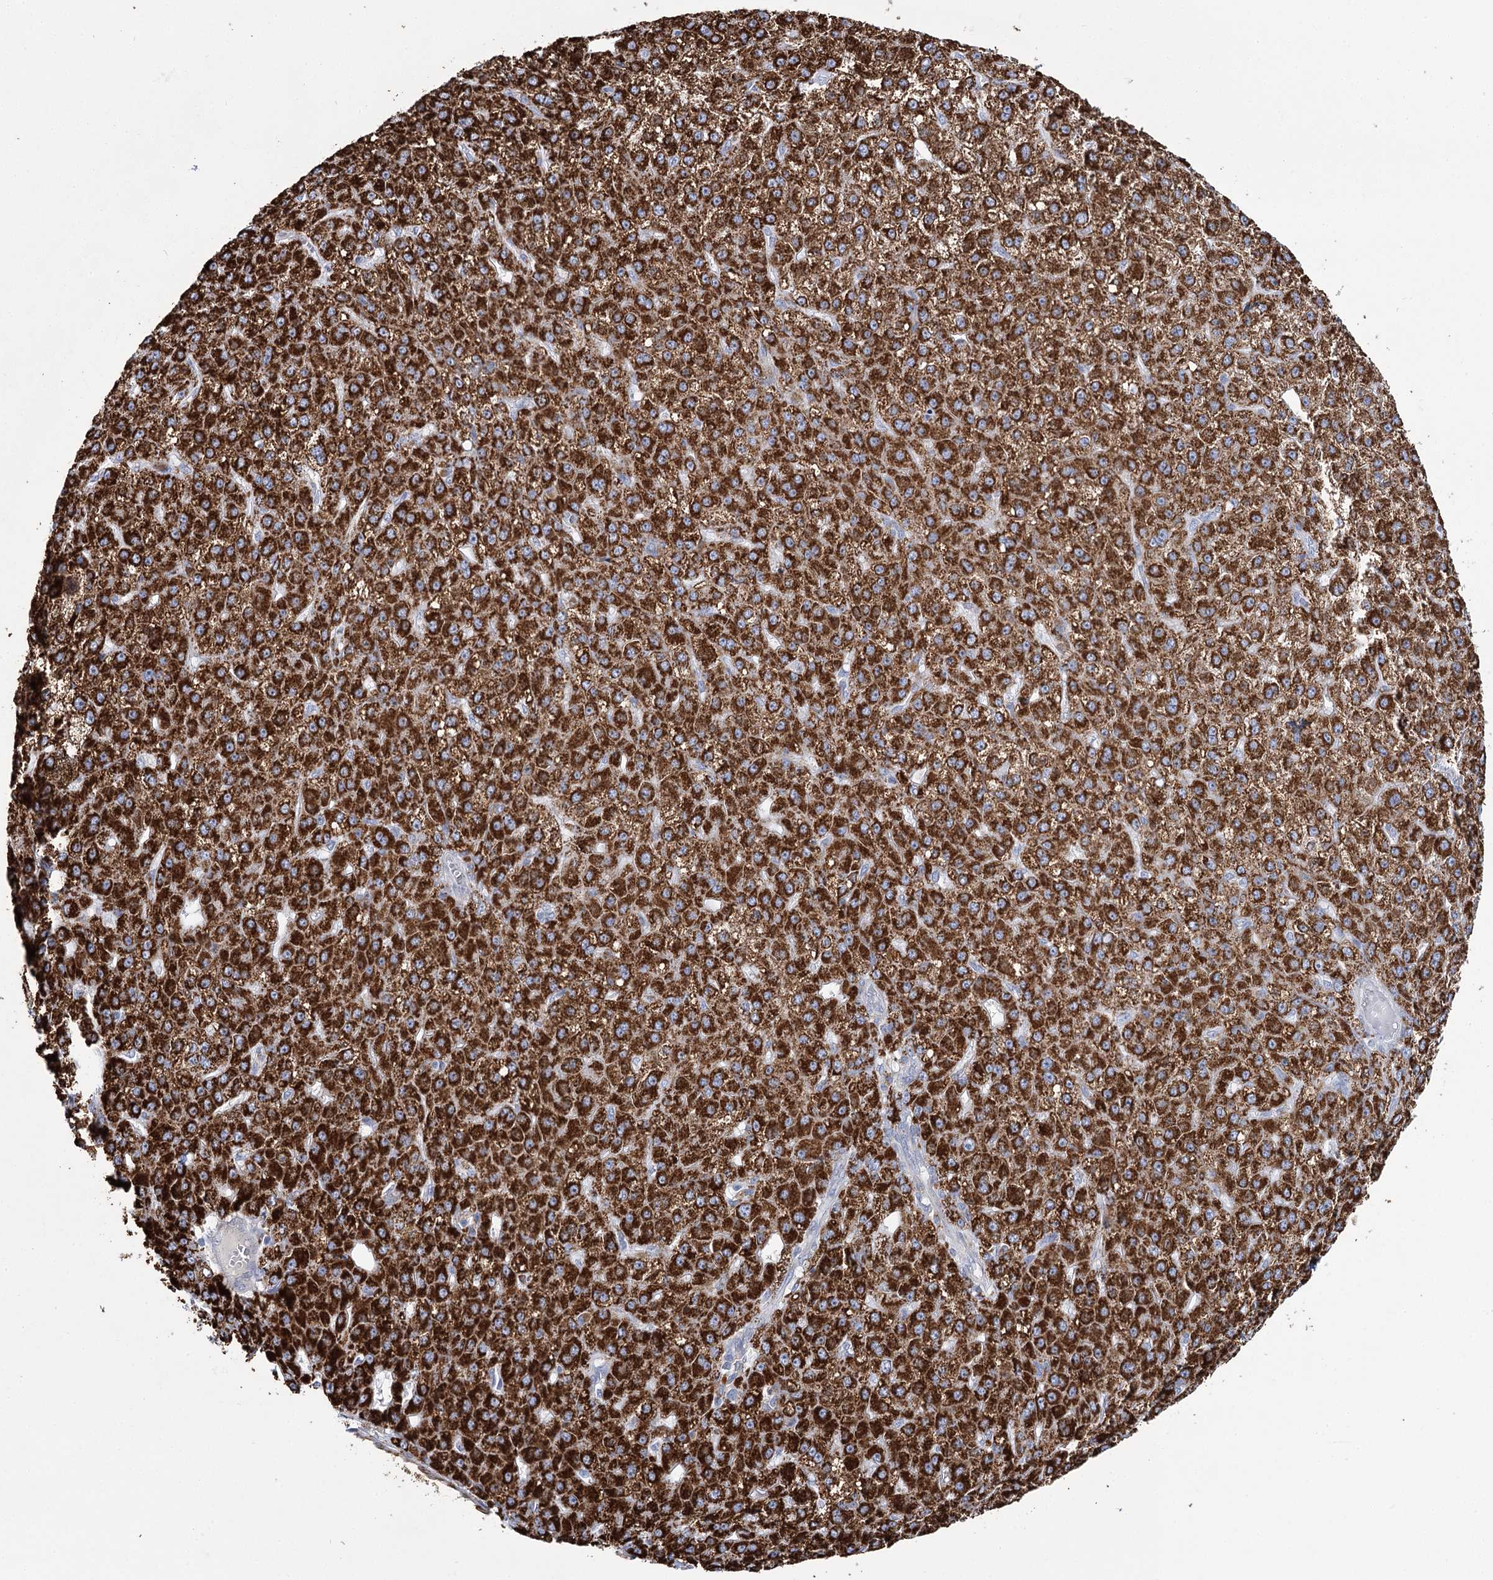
{"staining": {"intensity": "strong", "quantity": ">75%", "location": "cytoplasmic/membranous"}, "tissue": "liver cancer", "cell_type": "Tumor cells", "image_type": "cancer", "snomed": [{"axis": "morphology", "description": "Carcinoma, Hepatocellular, NOS"}, {"axis": "topography", "description": "Liver"}], "caption": "High-magnification brightfield microscopy of liver hepatocellular carcinoma stained with DAB (brown) and counterstained with hematoxylin (blue). tumor cells exhibit strong cytoplasmic/membranous positivity is appreciated in approximately>75% of cells. (DAB (3,3'-diaminobenzidine) IHC, brown staining for protein, blue staining for nuclei).", "gene": "THUMPD3", "patient": {"sex": "male", "age": 67}}